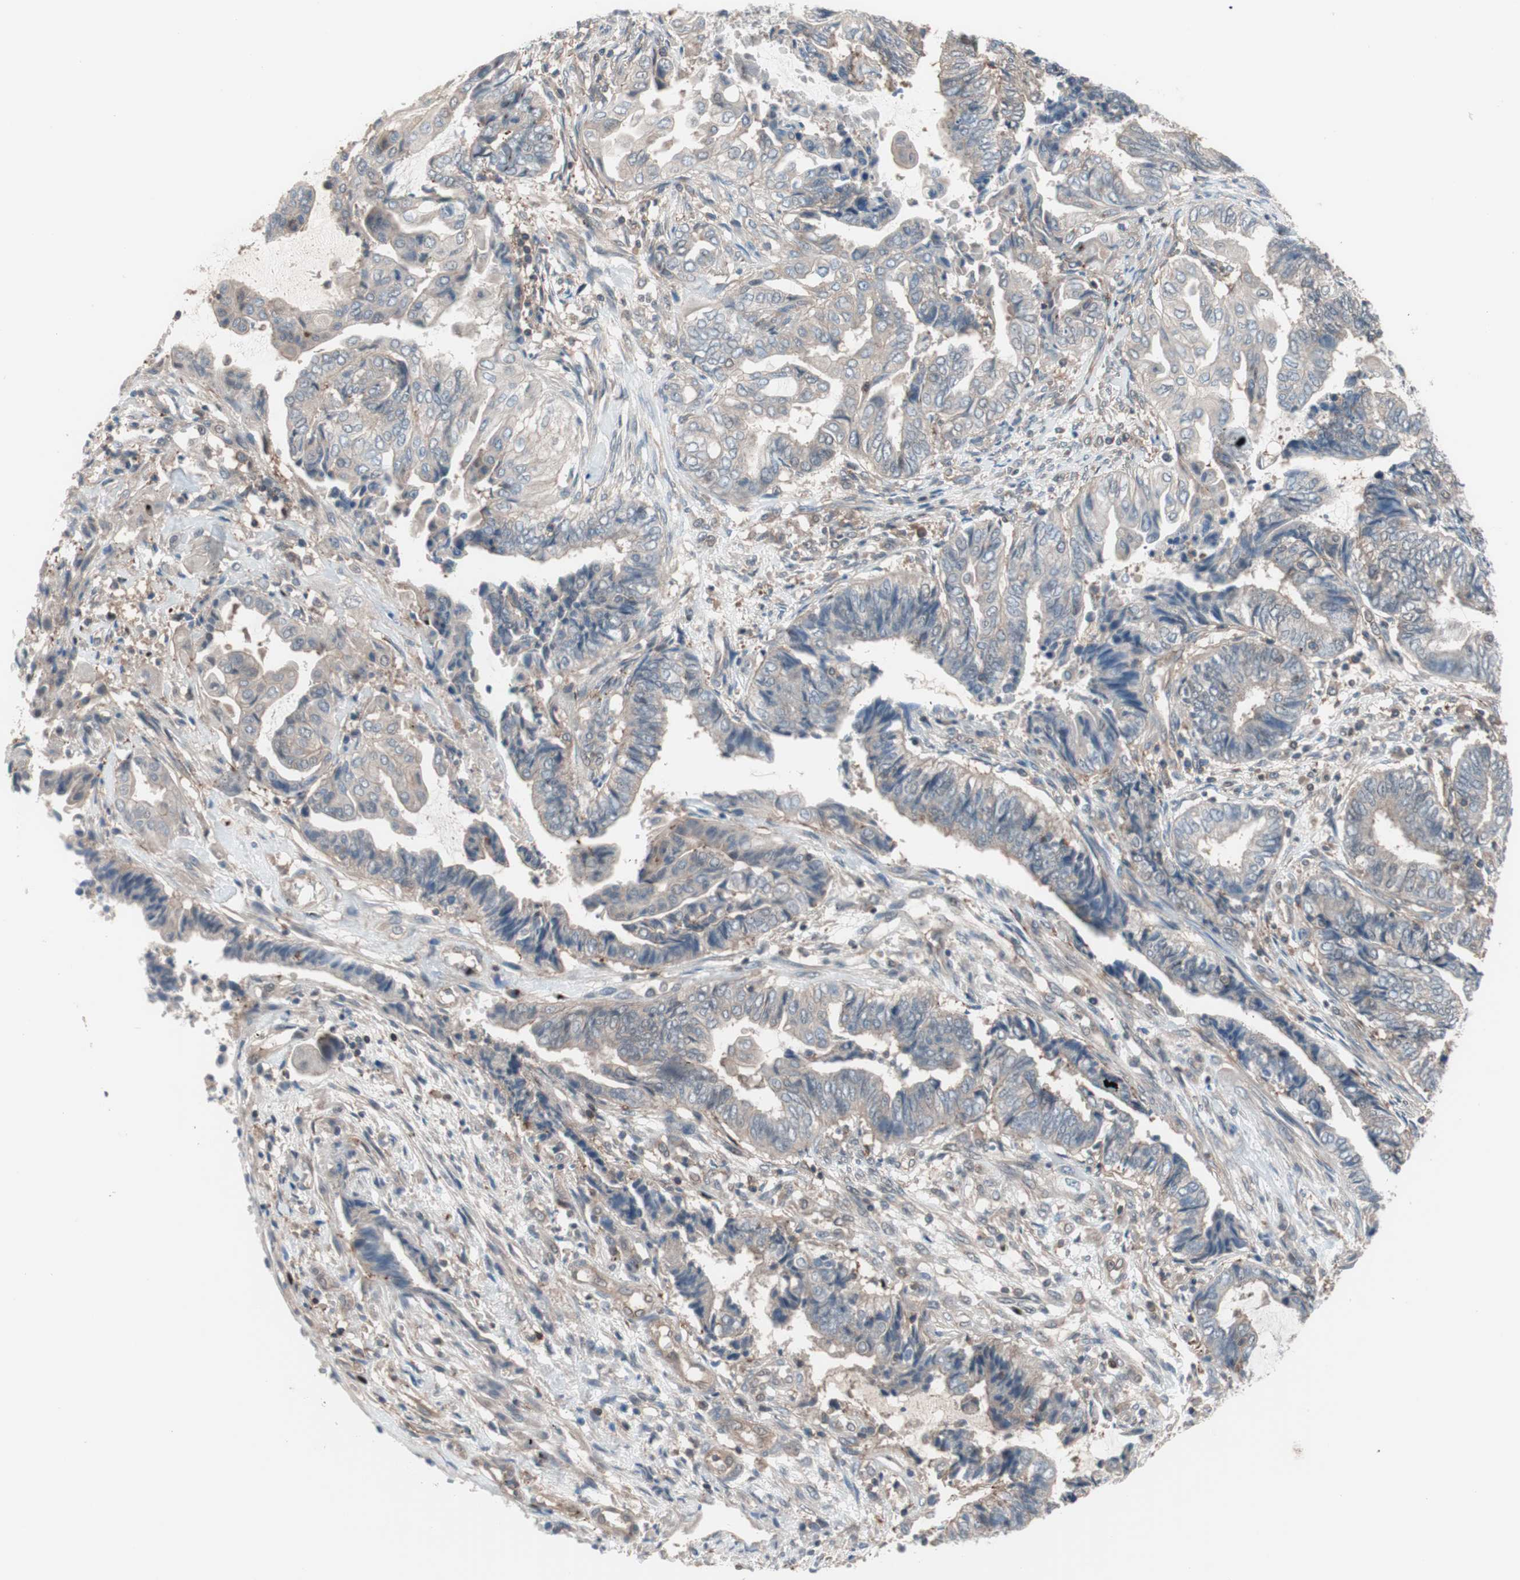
{"staining": {"intensity": "negative", "quantity": "none", "location": "none"}, "tissue": "endometrial cancer", "cell_type": "Tumor cells", "image_type": "cancer", "snomed": [{"axis": "morphology", "description": "Adenocarcinoma, NOS"}, {"axis": "topography", "description": "Uterus"}, {"axis": "topography", "description": "Endometrium"}], "caption": "IHC photomicrograph of human endometrial cancer stained for a protein (brown), which displays no staining in tumor cells. Brightfield microscopy of IHC stained with DAB (3,3'-diaminobenzidine) (brown) and hematoxylin (blue), captured at high magnification.", "gene": "GALT", "patient": {"sex": "female", "age": 70}}